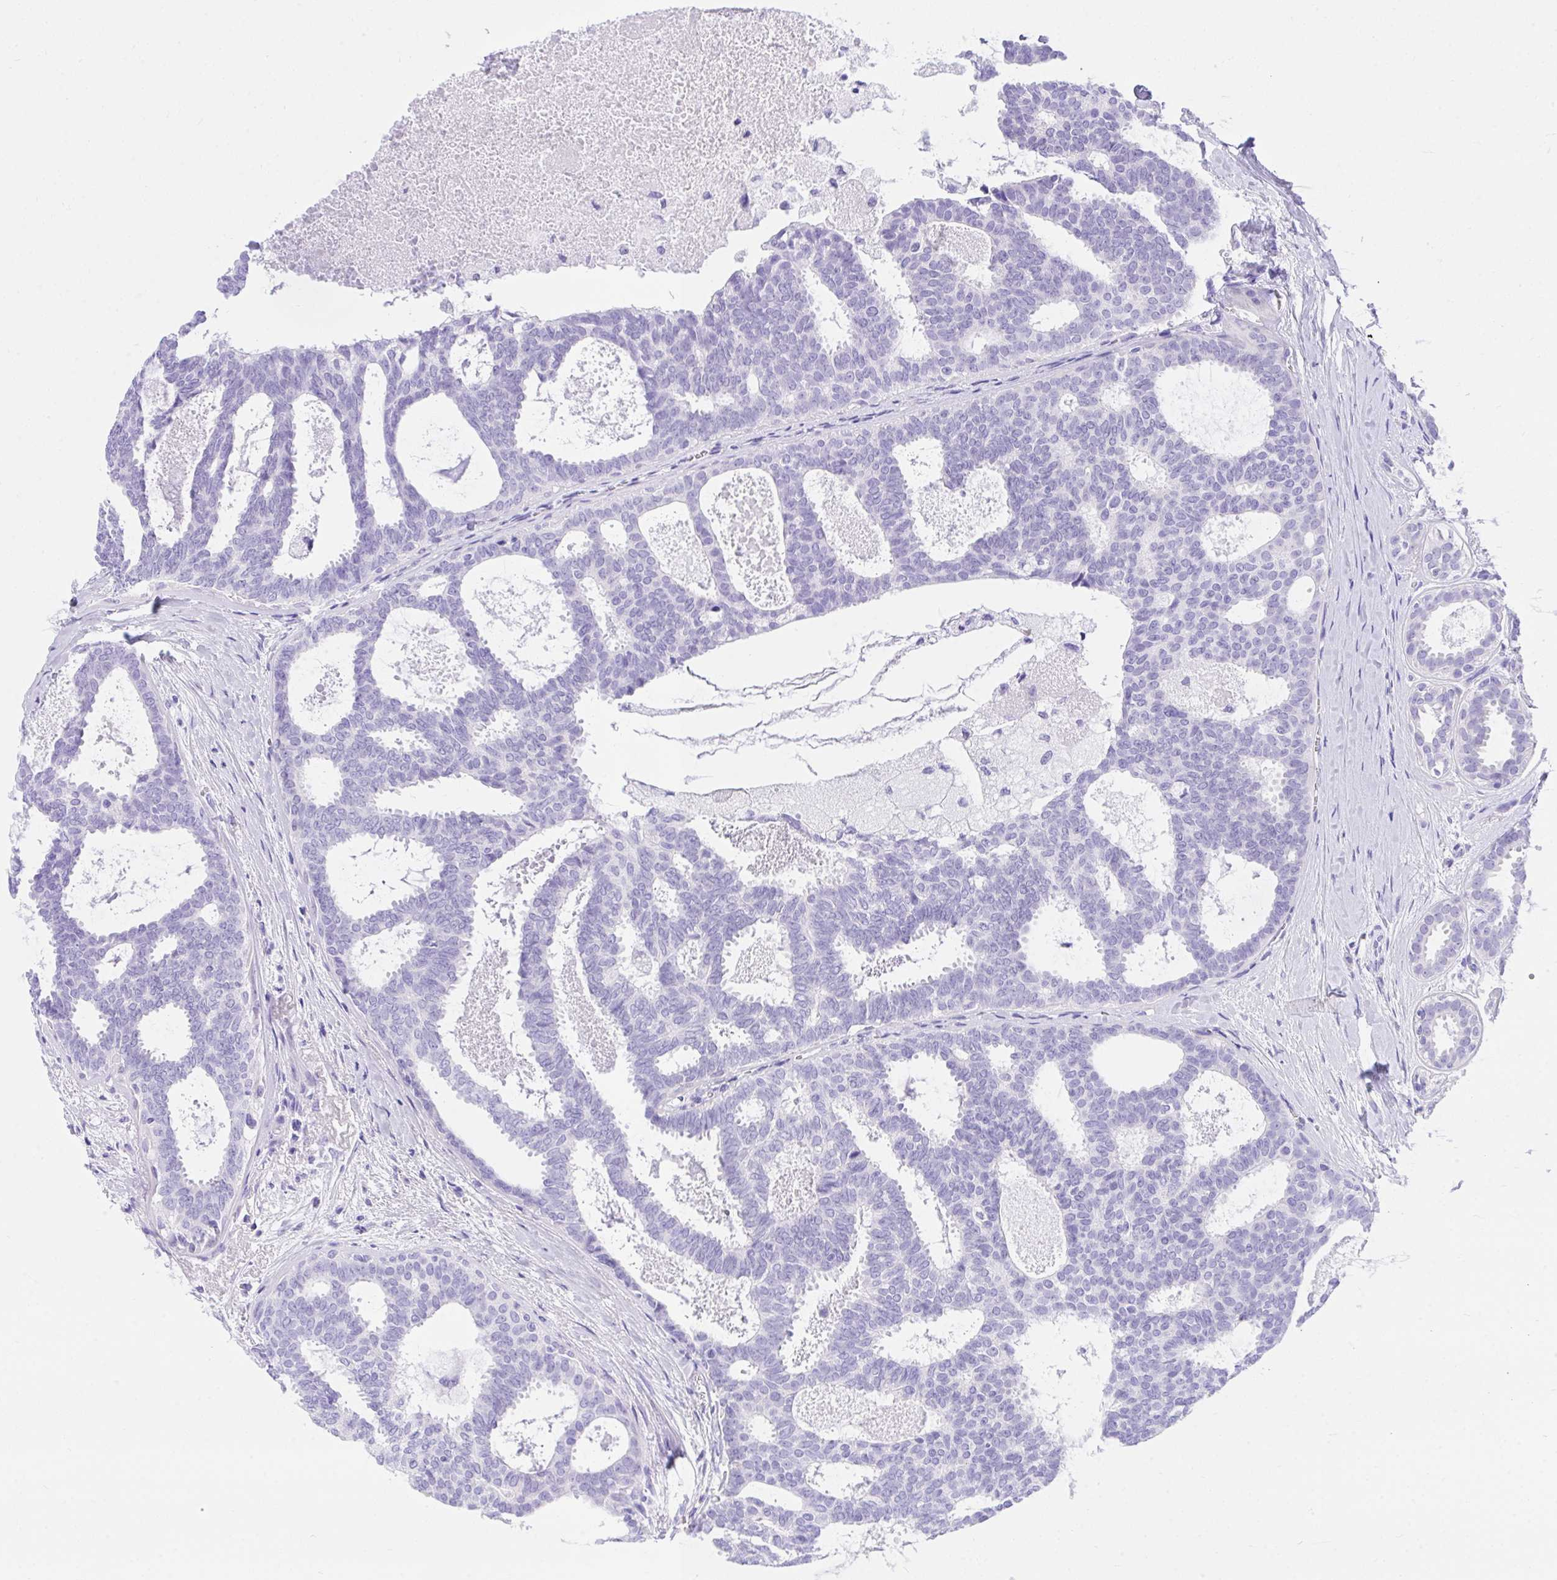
{"staining": {"intensity": "negative", "quantity": "none", "location": "none"}, "tissue": "breast cancer", "cell_type": "Tumor cells", "image_type": "cancer", "snomed": [{"axis": "morphology", "description": "Intraductal carcinoma, in situ"}, {"axis": "morphology", "description": "Duct carcinoma"}, {"axis": "morphology", "description": "Lobular carcinoma, in situ"}, {"axis": "topography", "description": "Breast"}], "caption": "Immunohistochemistry of human breast cancer (invasive ductal carcinoma) shows no expression in tumor cells.", "gene": "KCNN4", "patient": {"sex": "female", "age": 44}}